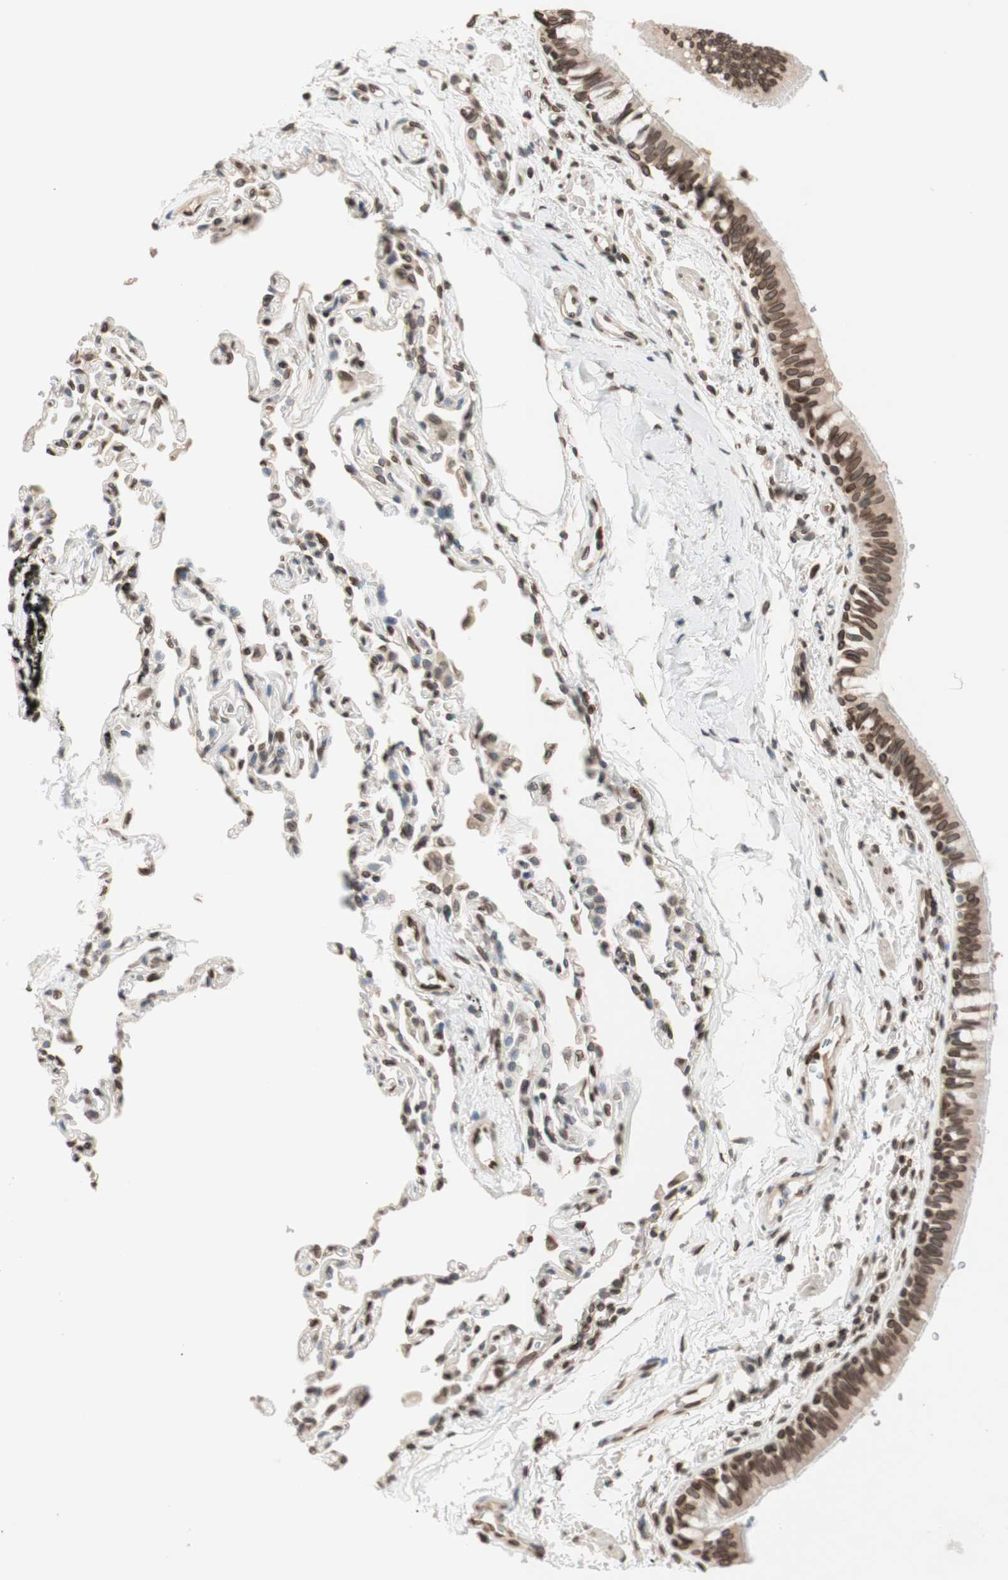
{"staining": {"intensity": "moderate", "quantity": ">75%", "location": "cytoplasmic/membranous,nuclear"}, "tissue": "bronchus", "cell_type": "Respiratory epithelial cells", "image_type": "normal", "snomed": [{"axis": "morphology", "description": "Normal tissue, NOS"}, {"axis": "topography", "description": "Bronchus"}, {"axis": "topography", "description": "Lung"}], "caption": "The image displays a brown stain indicating the presence of a protein in the cytoplasmic/membranous,nuclear of respiratory epithelial cells in bronchus. The staining was performed using DAB, with brown indicating positive protein expression. Nuclei are stained blue with hematoxylin.", "gene": "TMPO", "patient": {"sex": "male", "age": 64}}